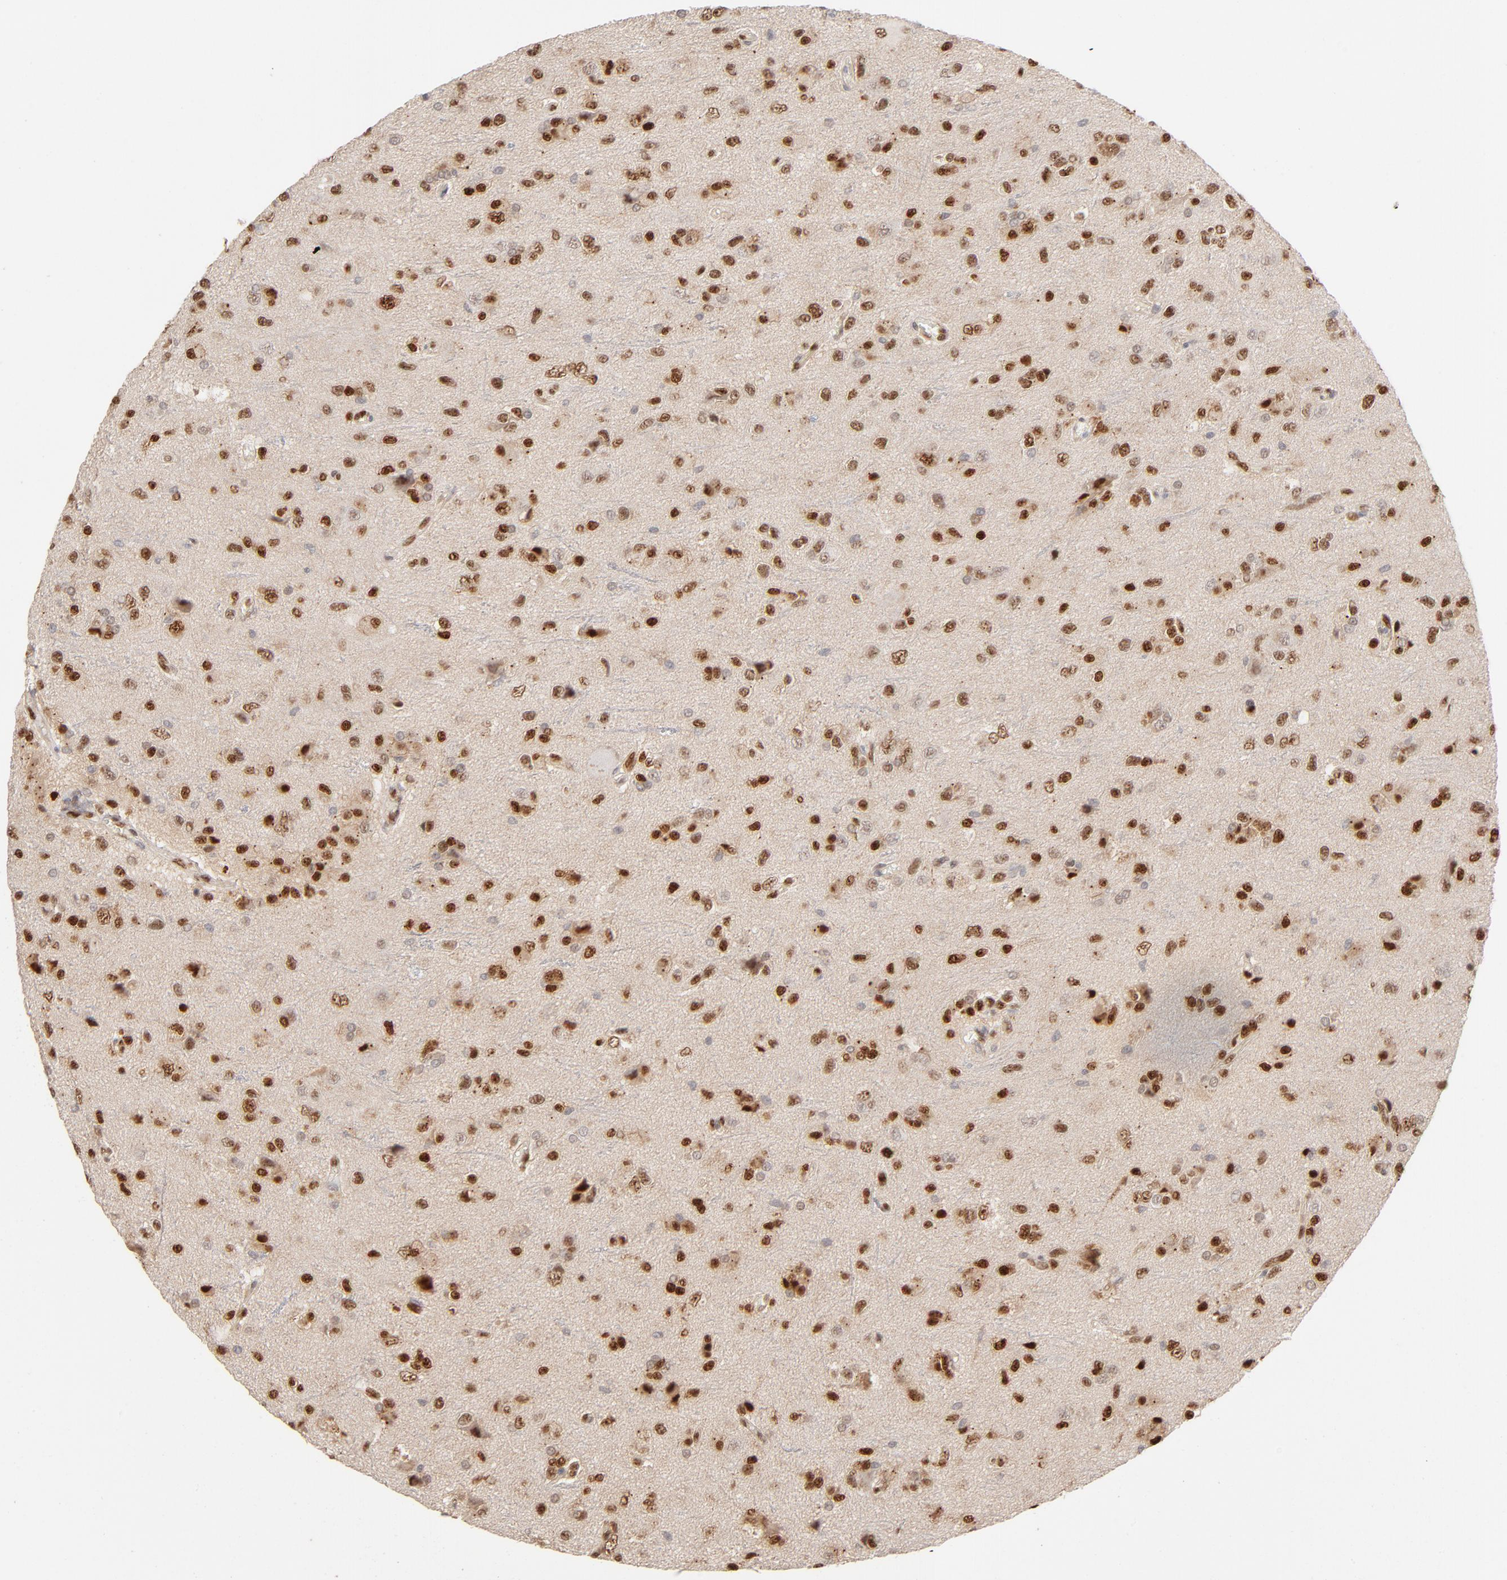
{"staining": {"intensity": "moderate", "quantity": ">75%", "location": "nuclear"}, "tissue": "glioma", "cell_type": "Tumor cells", "image_type": "cancer", "snomed": [{"axis": "morphology", "description": "Glioma, malignant, High grade"}, {"axis": "topography", "description": "Brain"}], "caption": "Immunohistochemical staining of glioma shows moderate nuclear protein staining in about >75% of tumor cells.", "gene": "NFIB", "patient": {"sex": "male", "age": 47}}